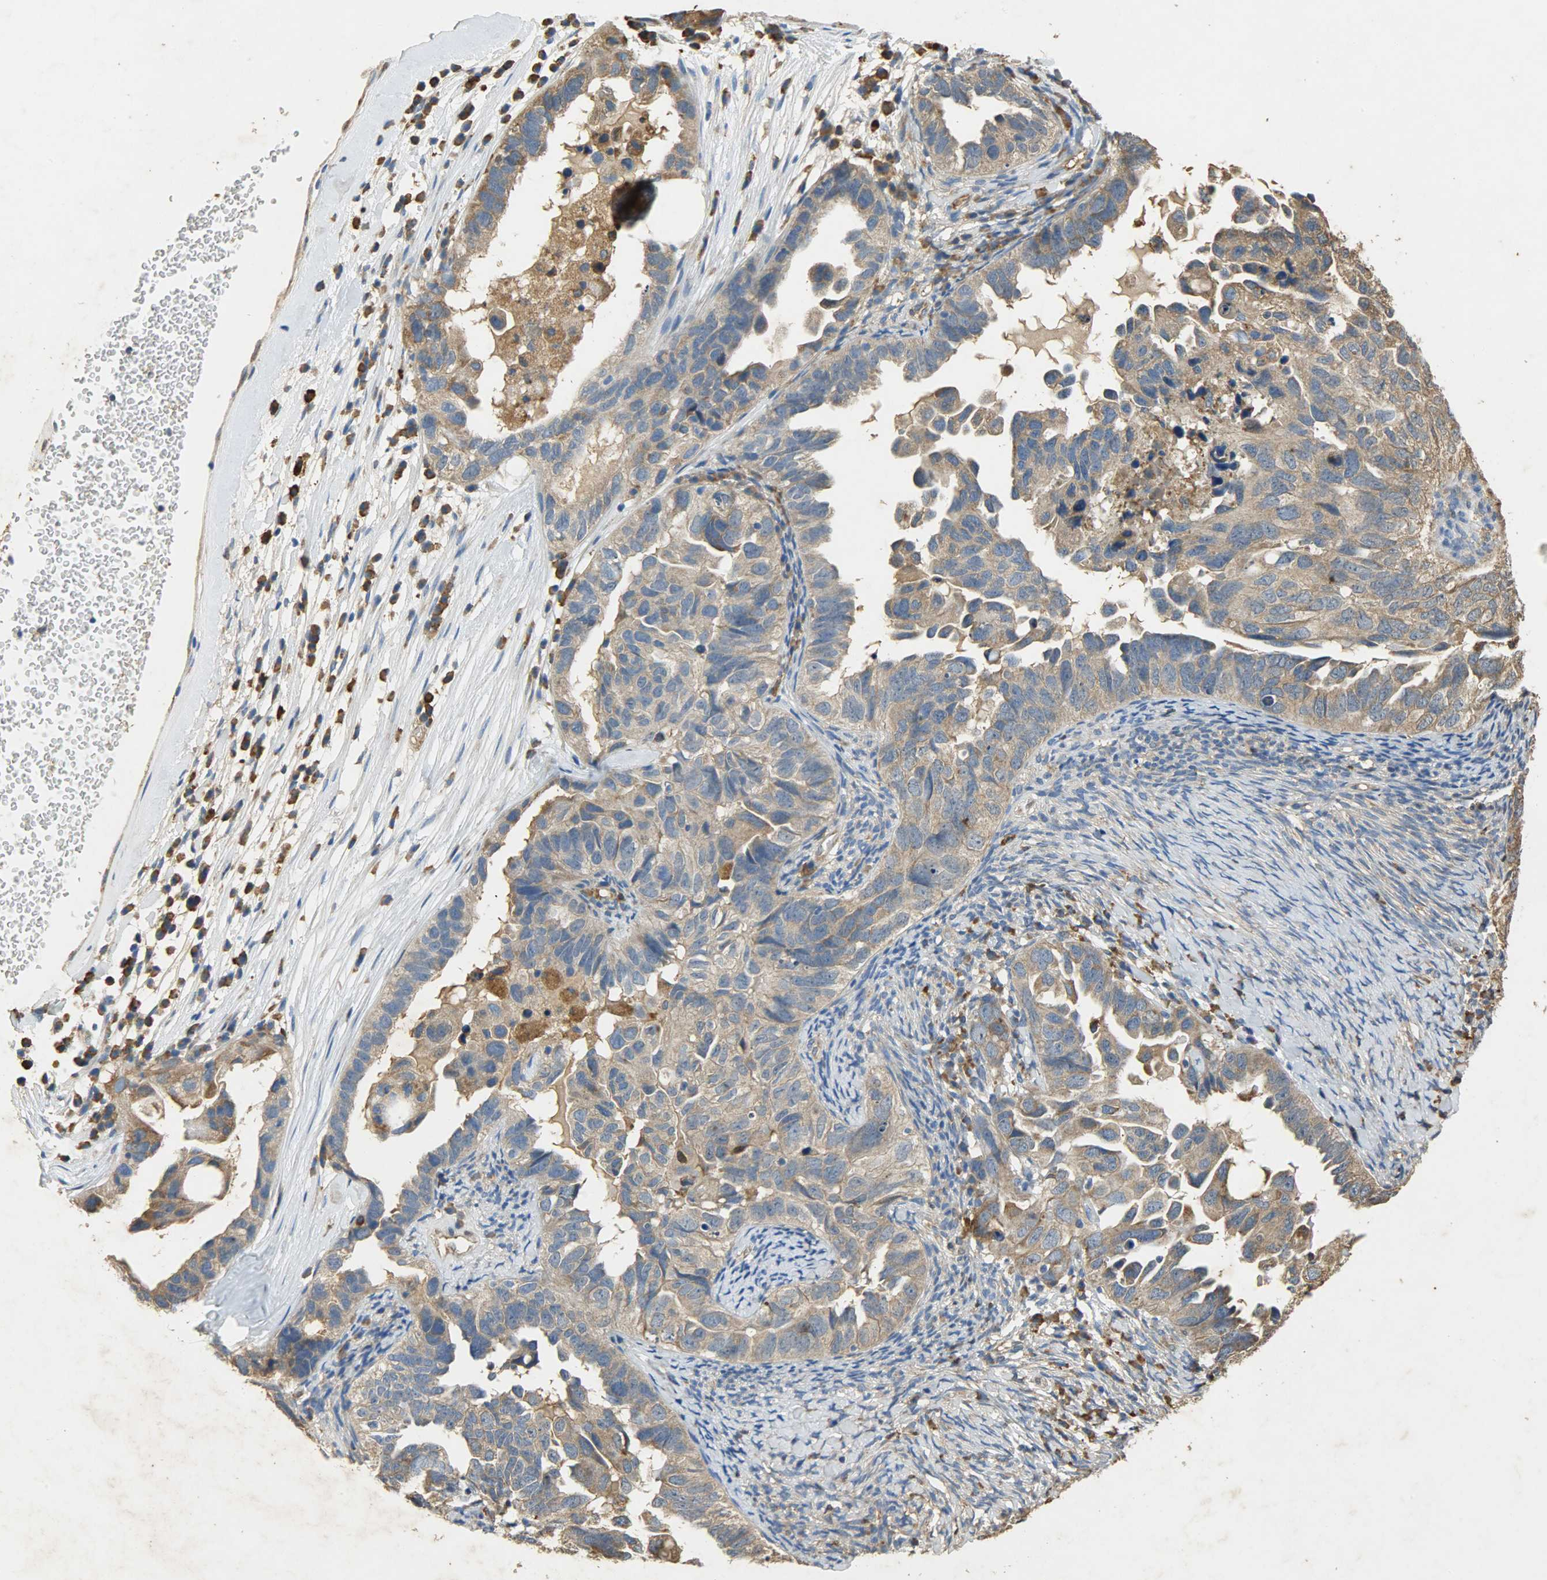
{"staining": {"intensity": "moderate", "quantity": ">75%", "location": "cytoplasmic/membranous"}, "tissue": "ovarian cancer", "cell_type": "Tumor cells", "image_type": "cancer", "snomed": [{"axis": "morphology", "description": "Cystadenocarcinoma, serous, NOS"}, {"axis": "topography", "description": "Ovary"}], "caption": "Moderate cytoplasmic/membranous protein staining is seen in about >75% of tumor cells in ovarian cancer (serous cystadenocarcinoma).", "gene": "HSPA5", "patient": {"sex": "female", "age": 82}}